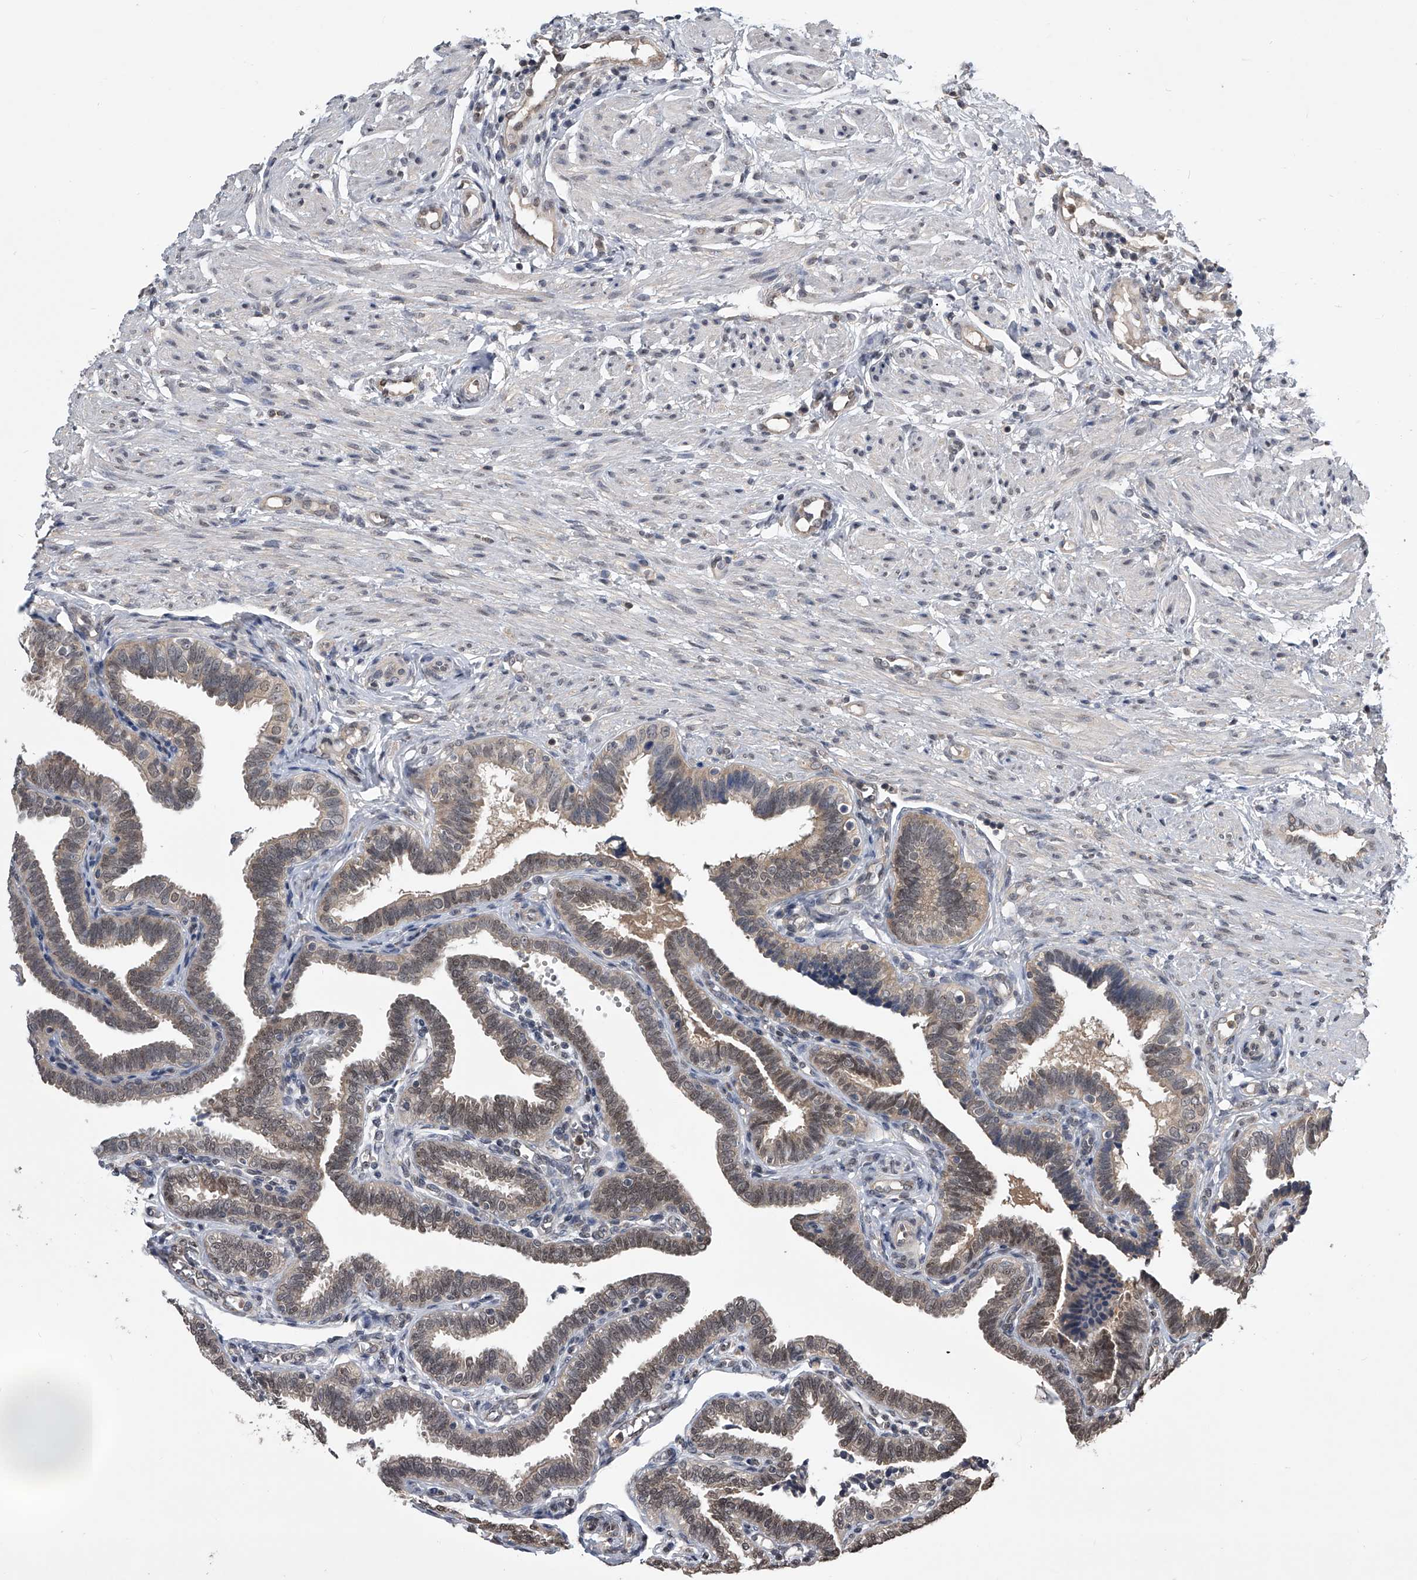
{"staining": {"intensity": "moderate", "quantity": "25%-75%", "location": "cytoplasmic/membranous,nuclear"}, "tissue": "fallopian tube", "cell_type": "Glandular cells", "image_type": "normal", "snomed": [{"axis": "morphology", "description": "Normal tissue, NOS"}, {"axis": "topography", "description": "Fallopian tube"}], "caption": "Immunohistochemical staining of normal human fallopian tube reveals medium levels of moderate cytoplasmic/membranous,nuclear expression in approximately 25%-75% of glandular cells.", "gene": "TSNAX", "patient": {"sex": "female", "age": 39}}